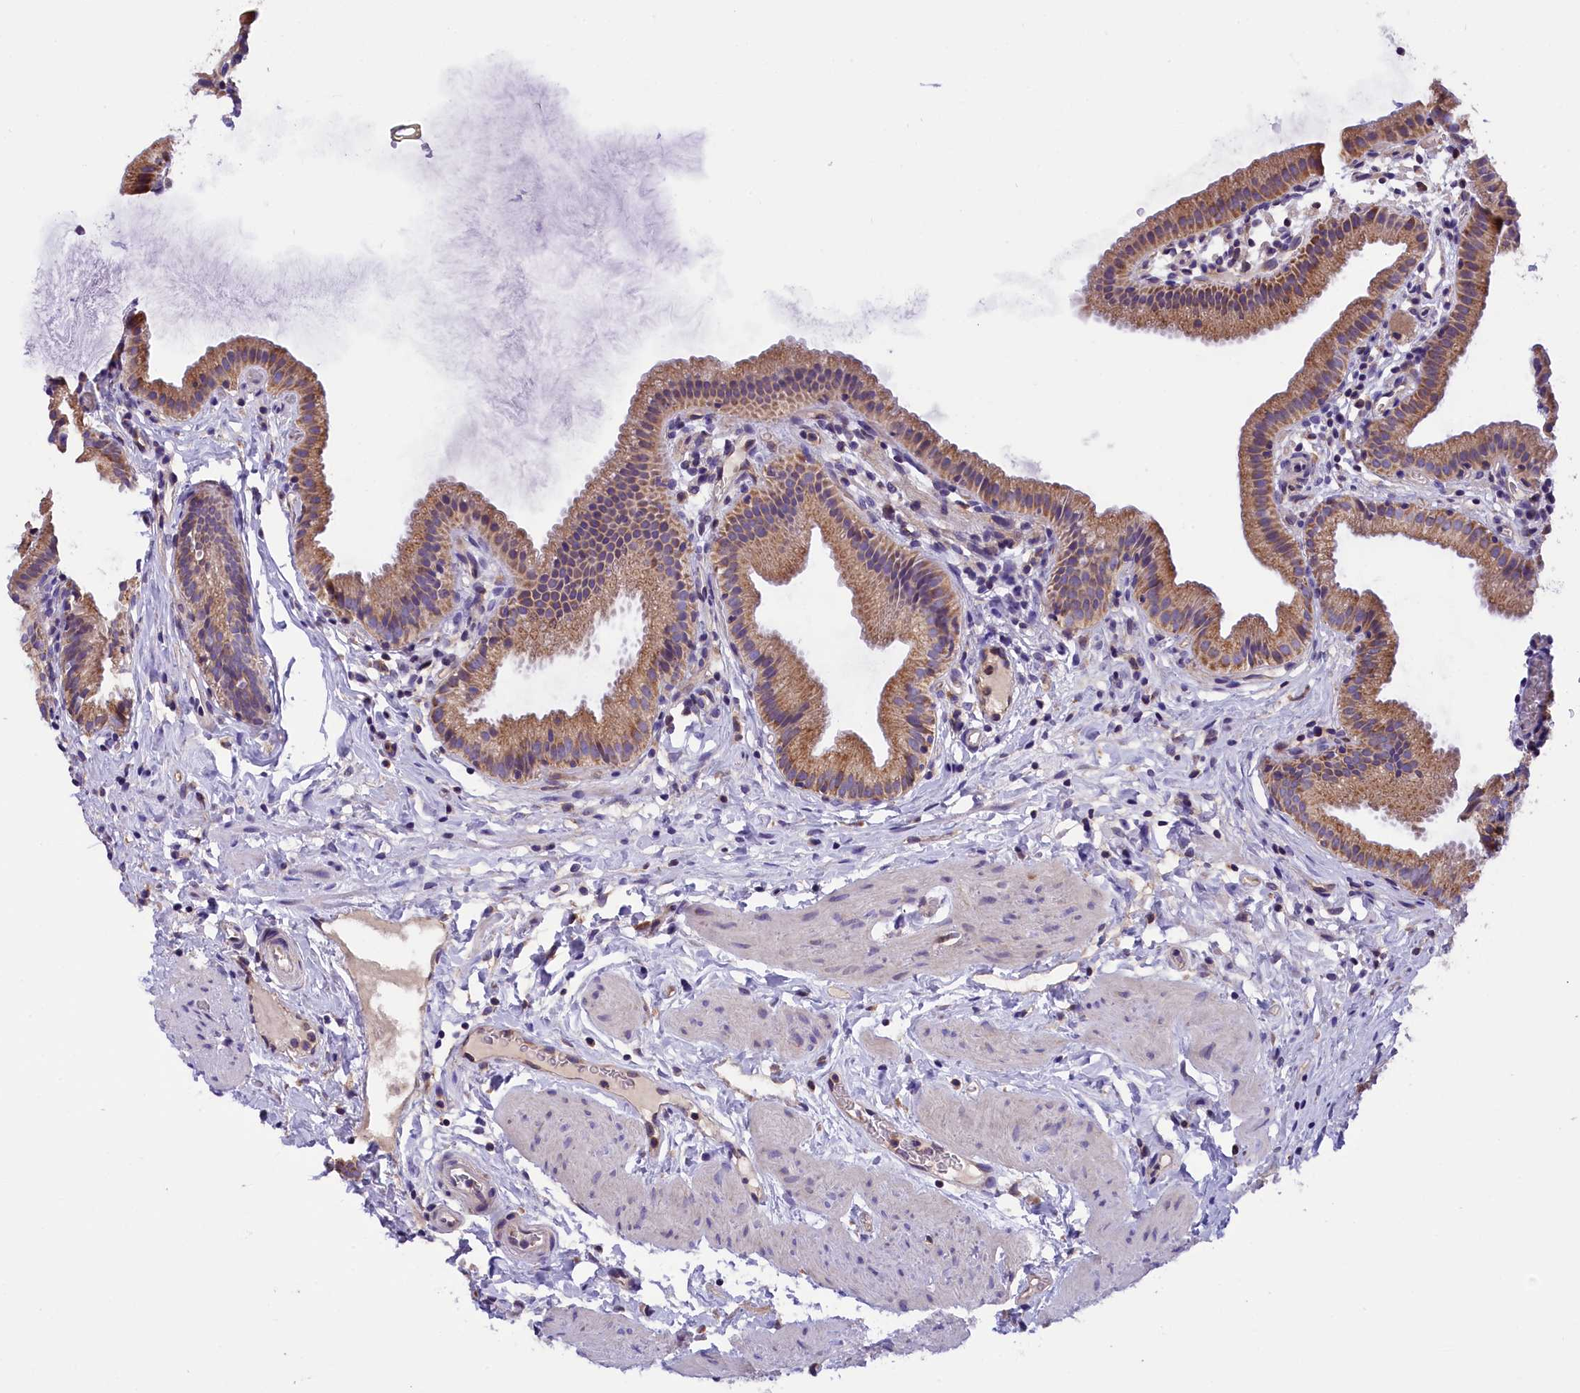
{"staining": {"intensity": "moderate", "quantity": ">75%", "location": "cytoplasmic/membranous"}, "tissue": "gallbladder", "cell_type": "Glandular cells", "image_type": "normal", "snomed": [{"axis": "morphology", "description": "Normal tissue, NOS"}, {"axis": "topography", "description": "Gallbladder"}], "caption": "Gallbladder stained with DAB (3,3'-diaminobenzidine) immunohistochemistry (IHC) shows medium levels of moderate cytoplasmic/membranous staining in approximately >75% of glandular cells.", "gene": "DNAJB9", "patient": {"sex": "female", "age": 46}}